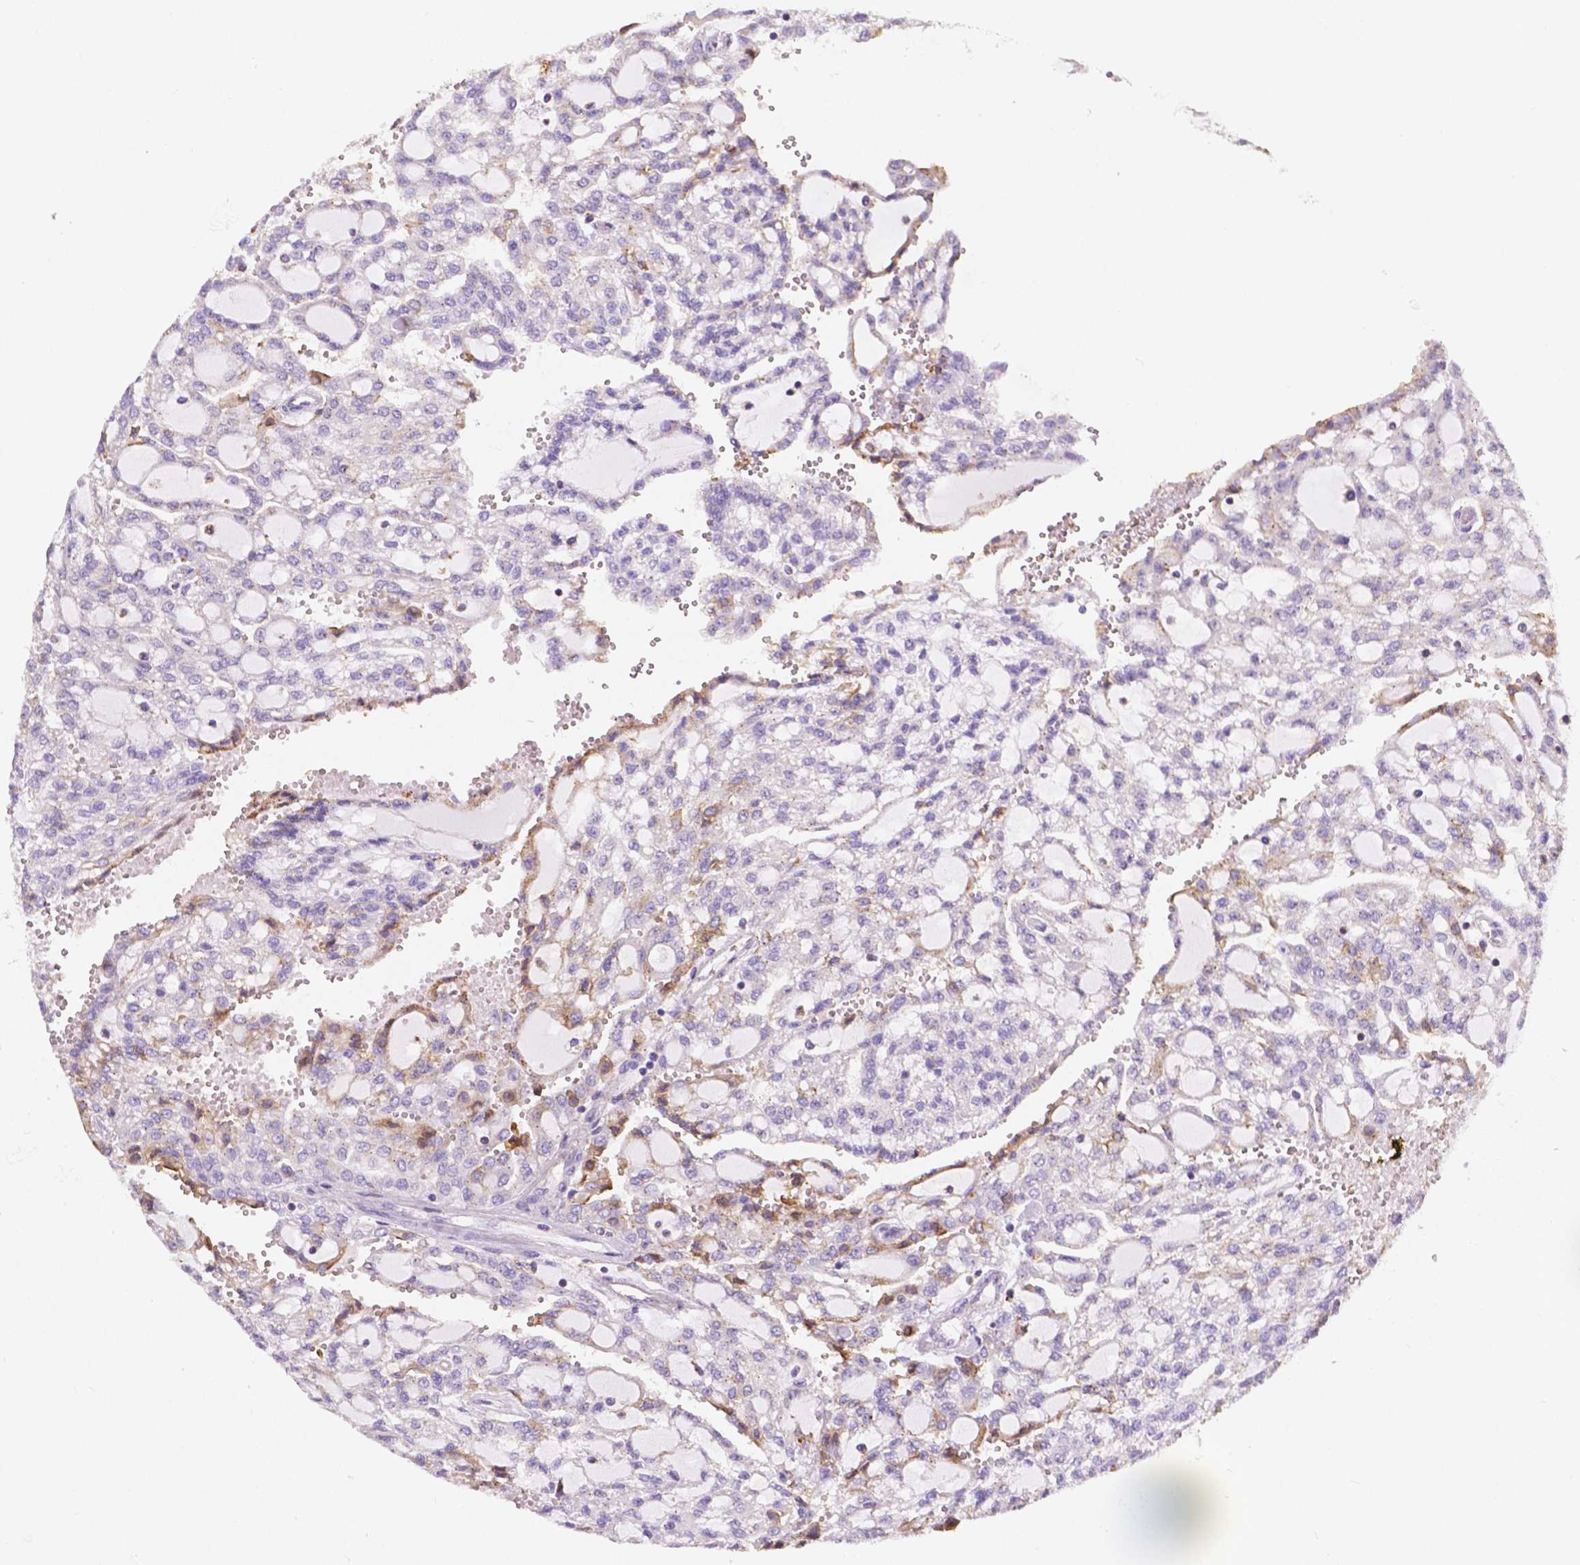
{"staining": {"intensity": "negative", "quantity": "none", "location": "none"}, "tissue": "renal cancer", "cell_type": "Tumor cells", "image_type": "cancer", "snomed": [{"axis": "morphology", "description": "Adenocarcinoma, NOS"}, {"axis": "topography", "description": "Kidney"}], "caption": "Tumor cells show no significant positivity in renal cancer. (DAB immunohistochemistry visualized using brightfield microscopy, high magnification).", "gene": "GABRD", "patient": {"sex": "male", "age": 63}}